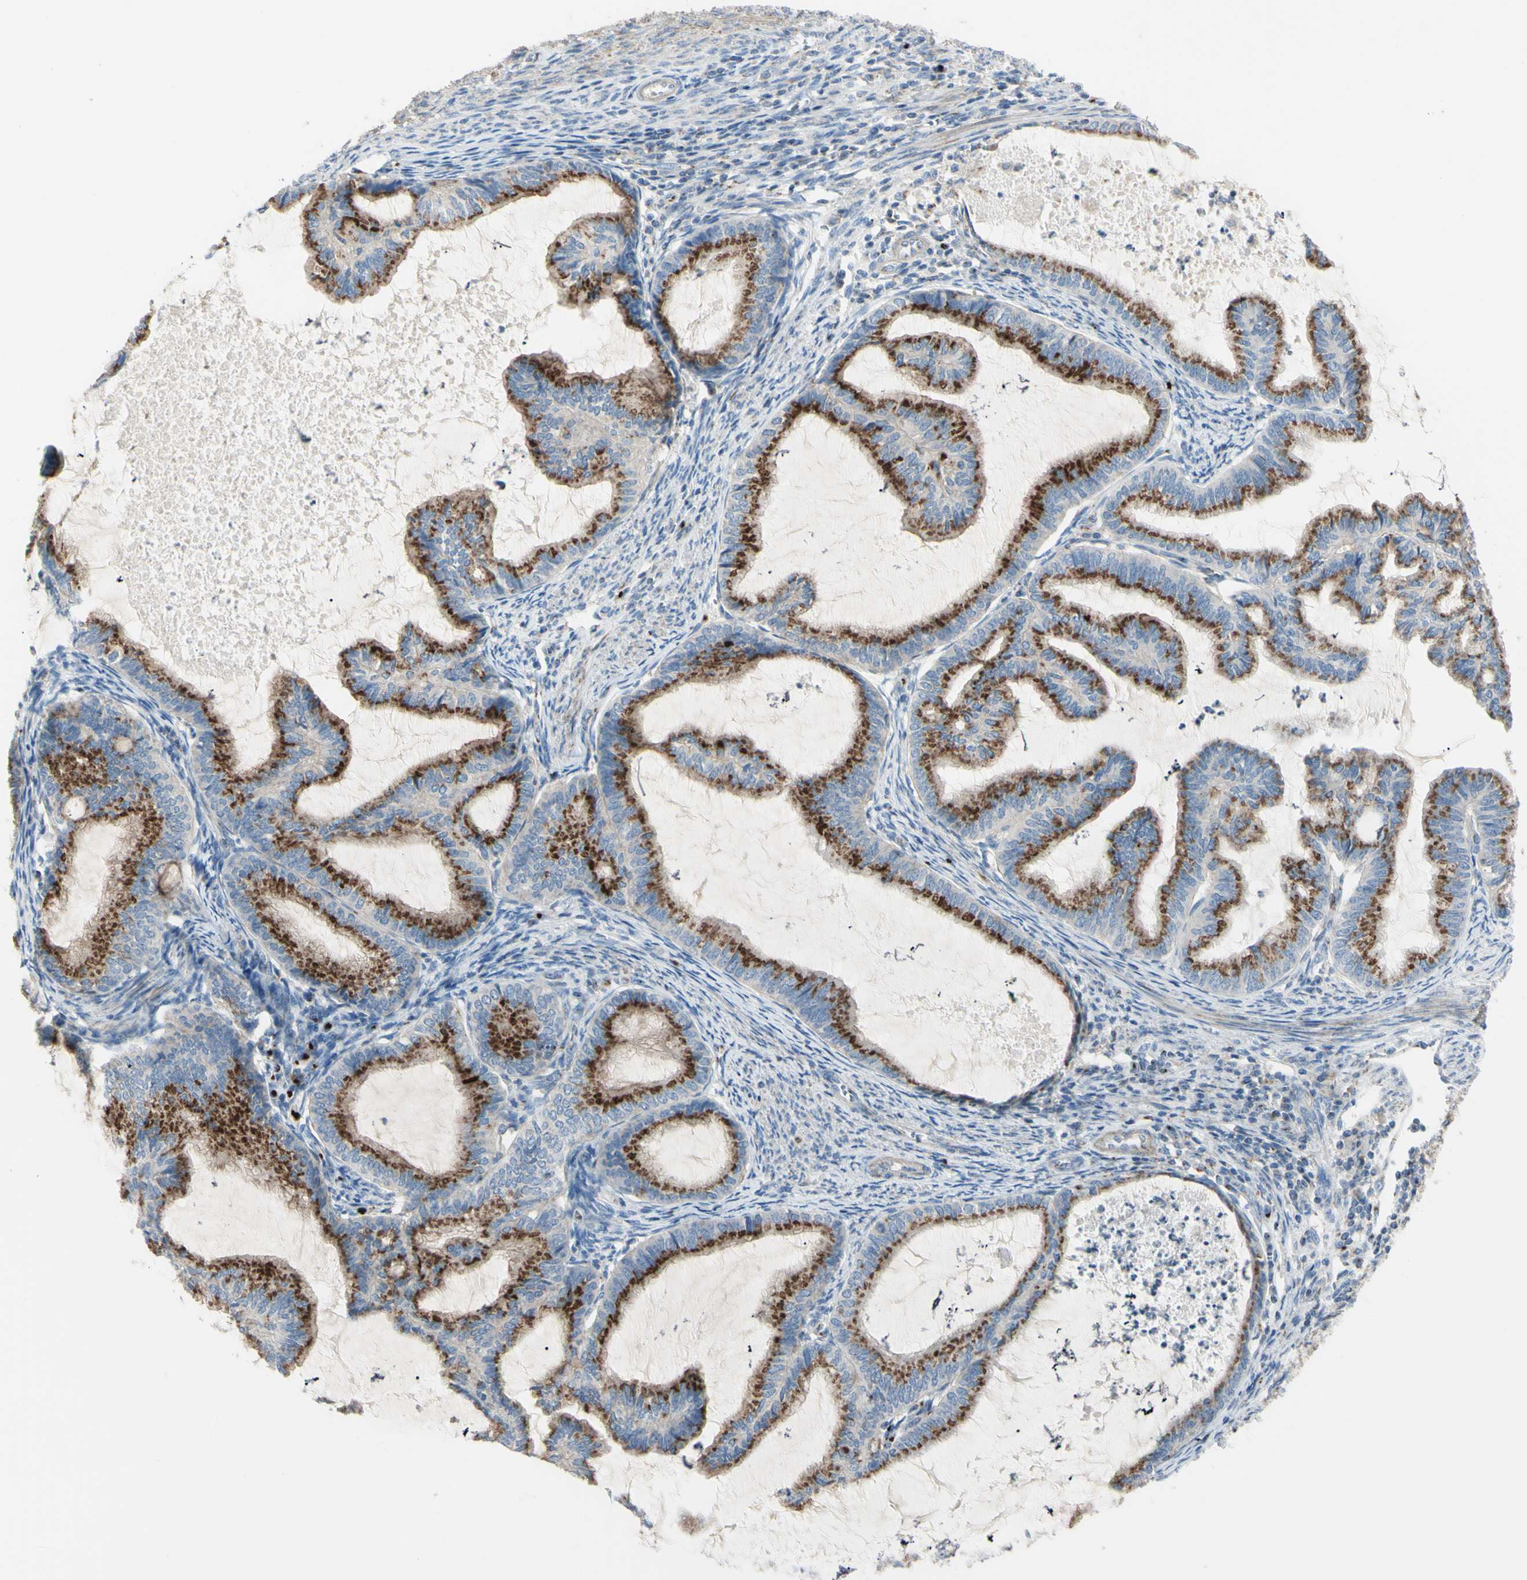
{"staining": {"intensity": "moderate", "quantity": ">75%", "location": "cytoplasmic/membranous"}, "tissue": "cervical cancer", "cell_type": "Tumor cells", "image_type": "cancer", "snomed": [{"axis": "morphology", "description": "Normal tissue, NOS"}, {"axis": "morphology", "description": "Adenocarcinoma, NOS"}, {"axis": "topography", "description": "Cervix"}, {"axis": "topography", "description": "Endometrium"}], "caption": "Tumor cells demonstrate moderate cytoplasmic/membranous expression in approximately >75% of cells in adenocarcinoma (cervical). Using DAB (brown) and hematoxylin (blue) stains, captured at high magnification using brightfield microscopy.", "gene": "B4GALT3", "patient": {"sex": "female", "age": 86}}